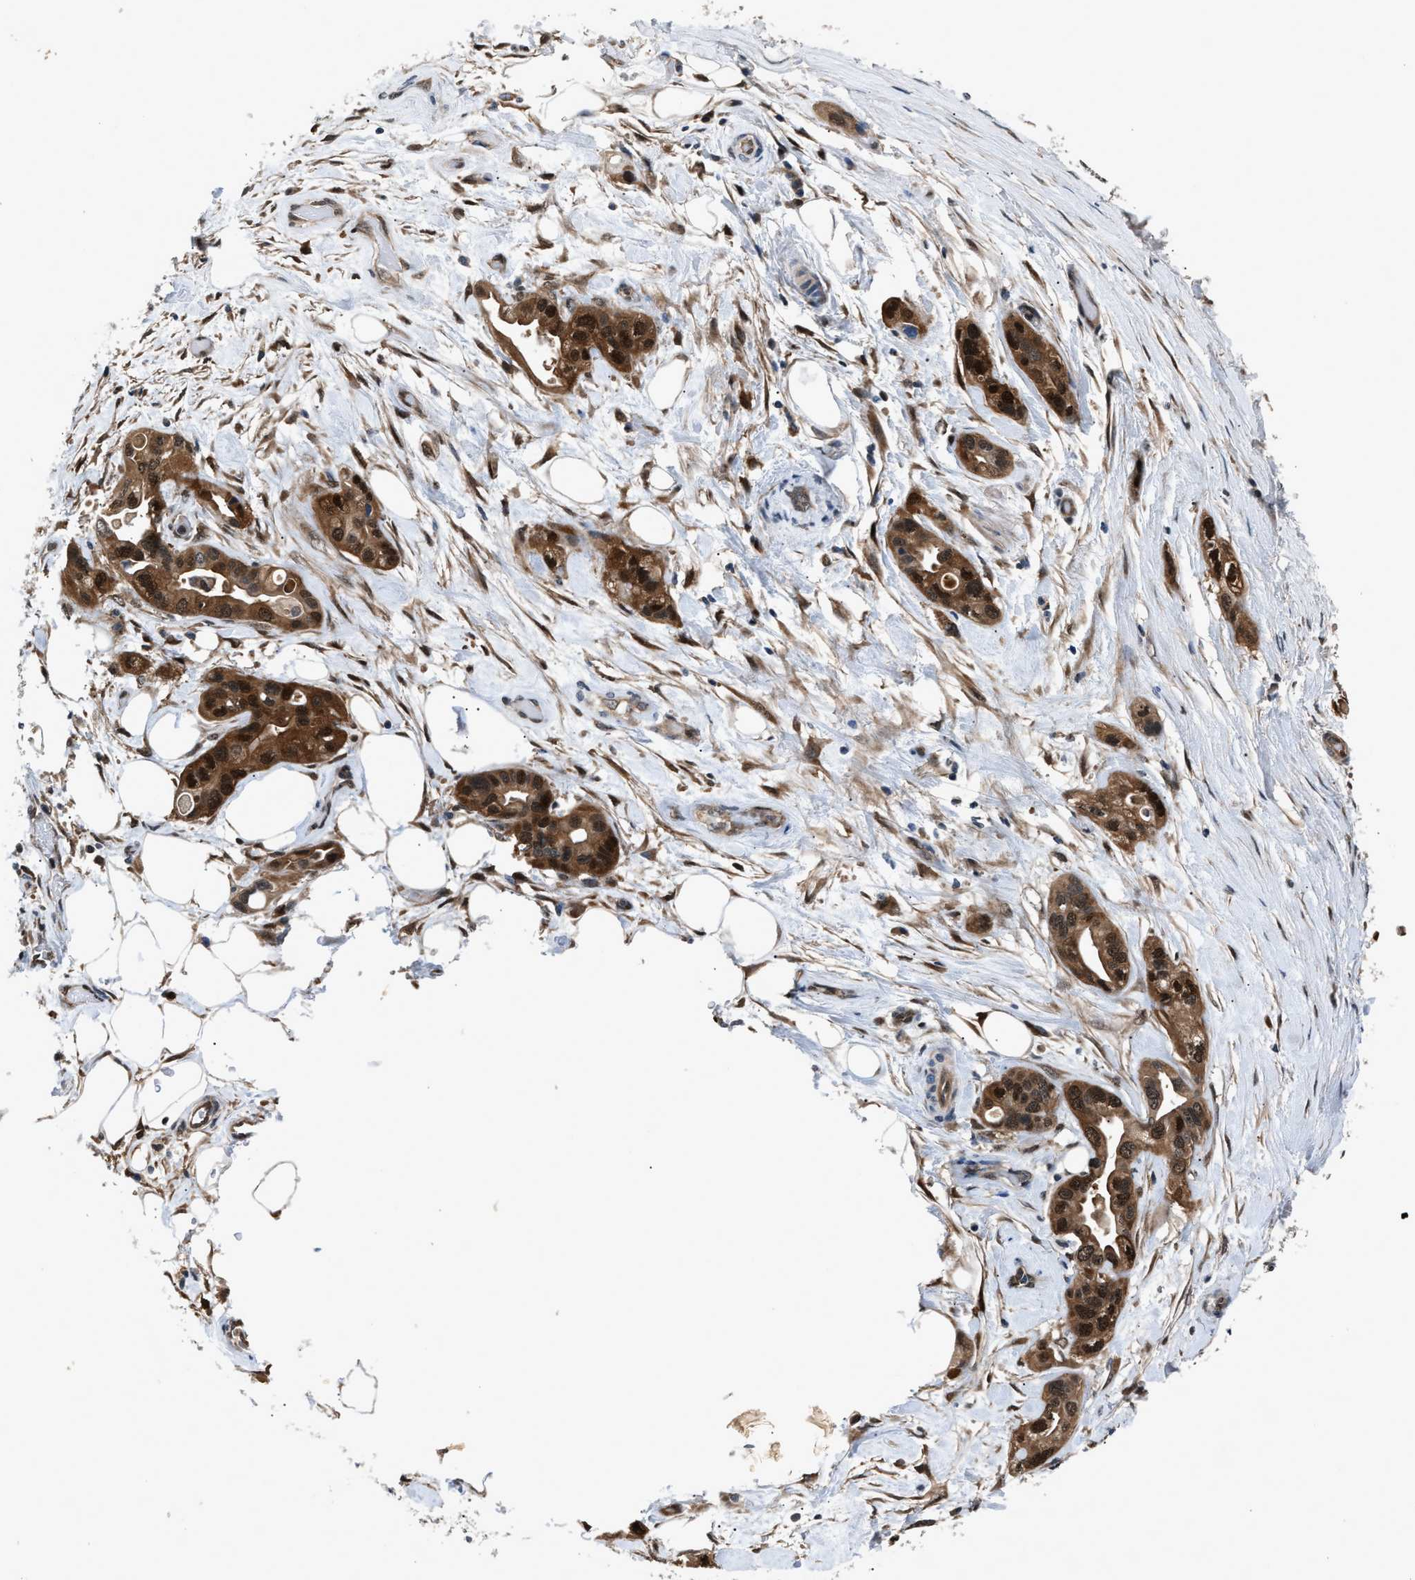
{"staining": {"intensity": "strong", "quantity": ">75%", "location": "cytoplasmic/membranous,nuclear"}, "tissue": "pancreatic cancer", "cell_type": "Tumor cells", "image_type": "cancer", "snomed": [{"axis": "morphology", "description": "Adenocarcinoma, NOS"}, {"axis": "topography", "description": "Pancreas"}], "caption": "Protein staining of pancreatic cancer (adenocarcinoma) tissue reveals strong cytoplasmic/membranous and nuclear positivity in about >75% of tumor cells.", "gene": "TP53I3", "patient": {"sex": "female", "age": 77}}